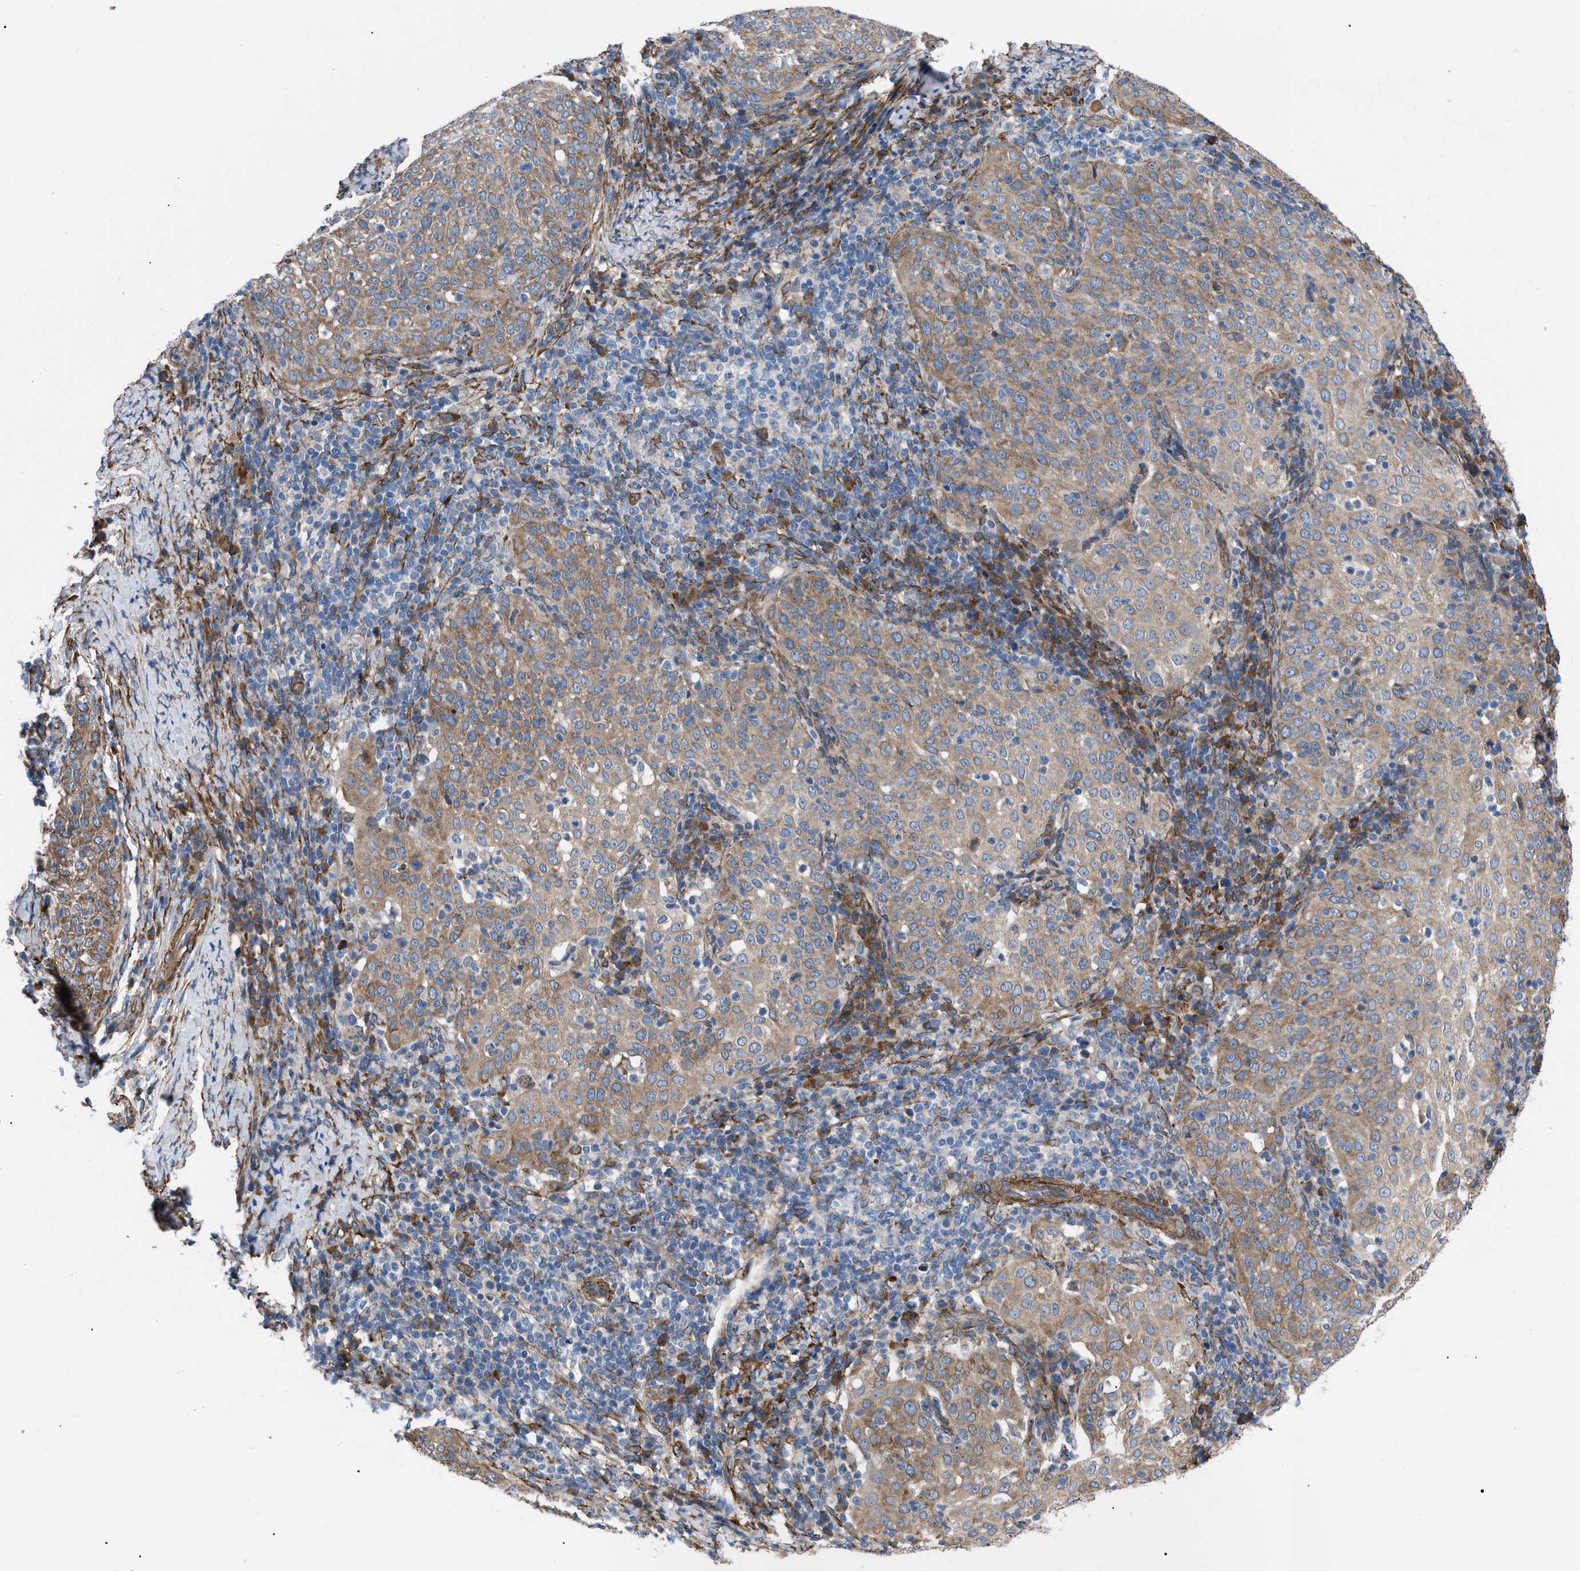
{"staining": {"intensity": "moderate", "quantity": ">75%", "location": "cytoplasmic/membranous"}, "tissue": "cervical cancer", "cell_type": "Tumor cells", "image_type": "cancer", "snomed": [{"axis": "morphology", "description": "Squamous cell carcinoma, NOS"}, {"axis": "topography", "description": "Cervix"}], "caption": "Brown immunohistochemical staining in cervical cancer shows moderate cytoplasmic/membranous positivity in approximately >75% of tumor cells.", "gene": "MYO10", "patient": {"sex": "female", "age": 51}}